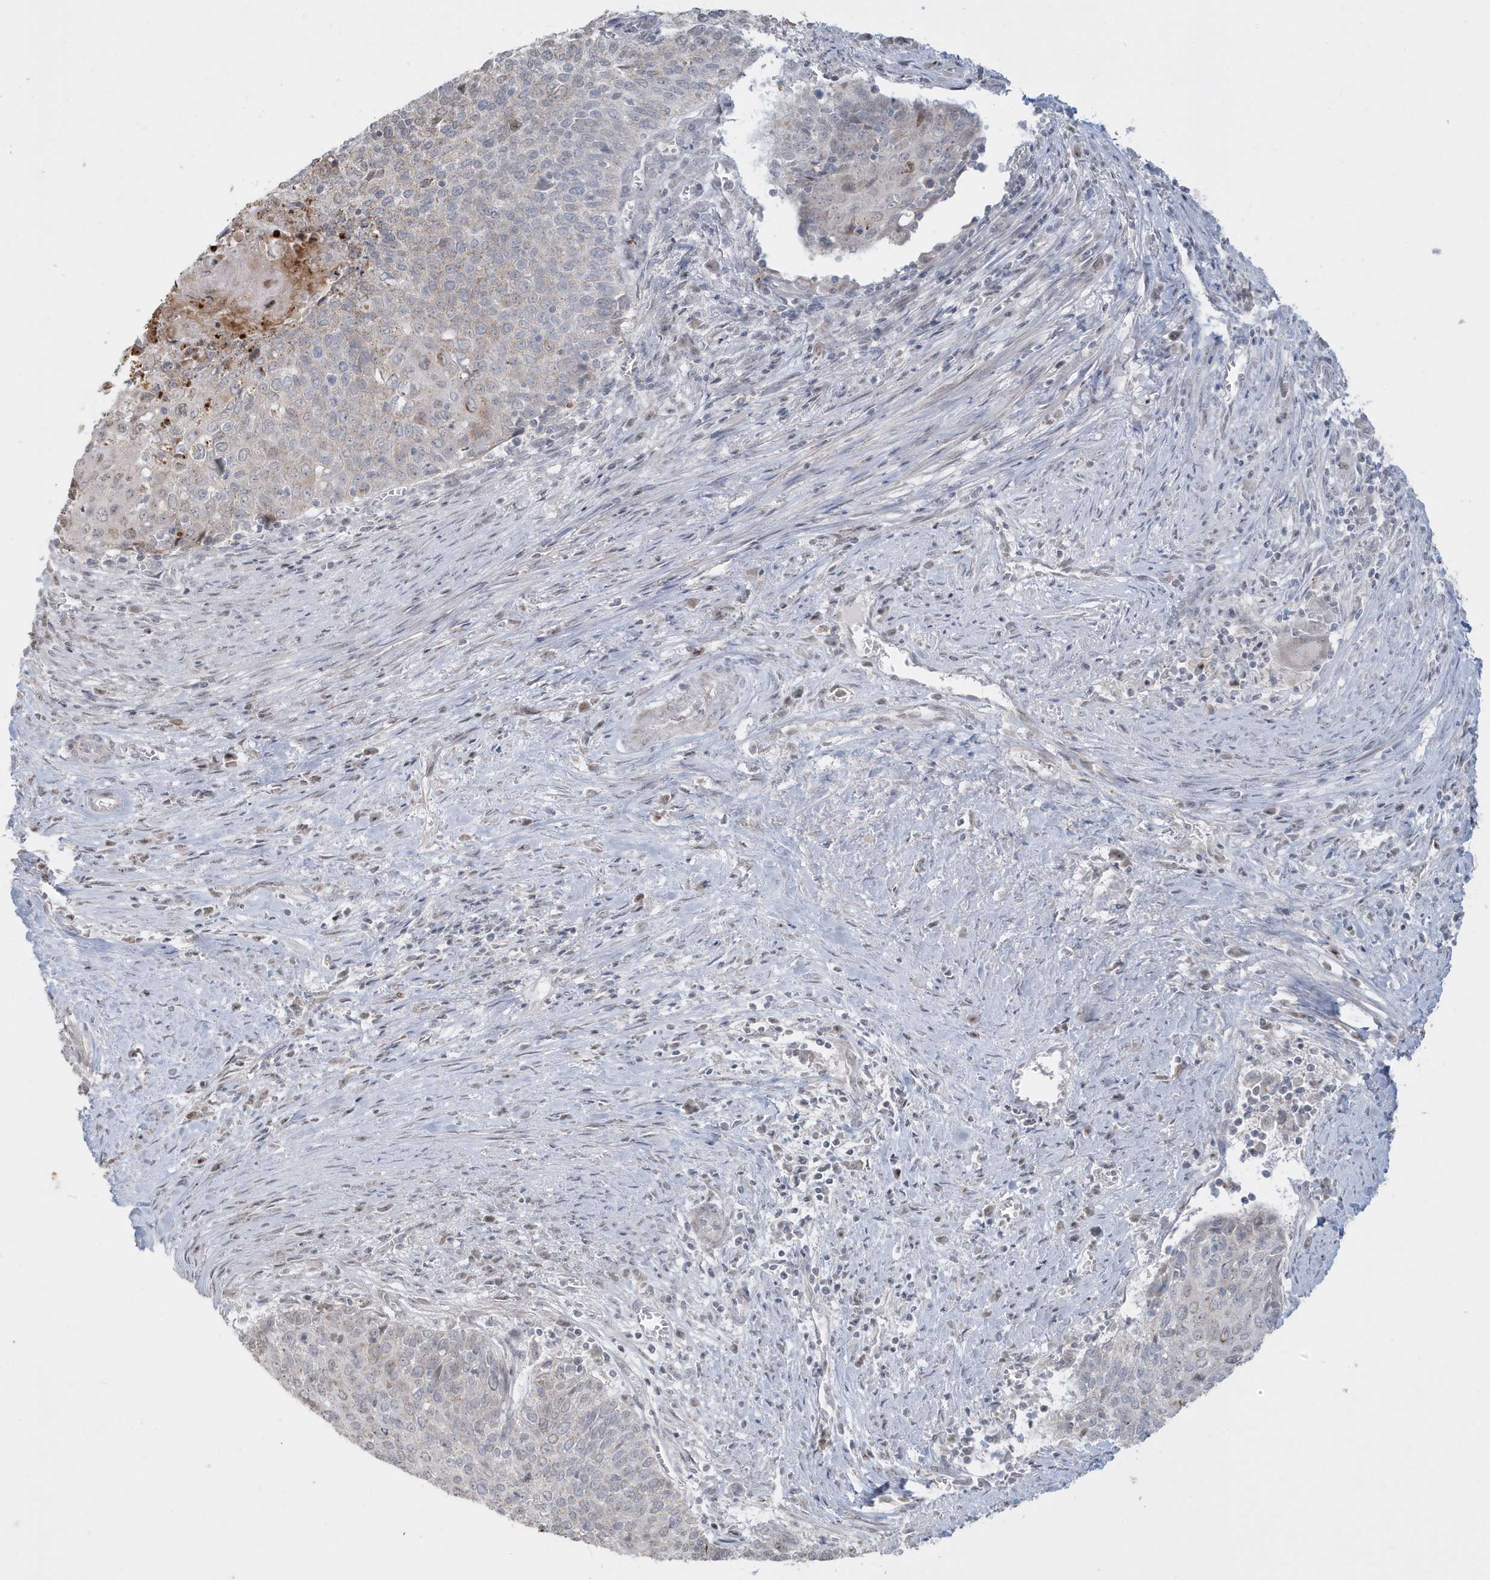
{"staining": {"intensity": "weak", "quantity": "<25%", "location": "cytoplasmic/membranous"}, "tissue": "cervical cancer", "cell_type": "Tumor cells", "image_type": "cancer", "snomed": [{"axis": "morphology", "description": "Squamous cell carcinoma, NOS"}, {"axis": "topography", "description": "Cervix"}], "caption": "A micrograph of cervical cancer stained for a protein shows no brown staining in tumor cells.", "gene": "FNDC1", "patient": {"sex": "female", "age": 39}}